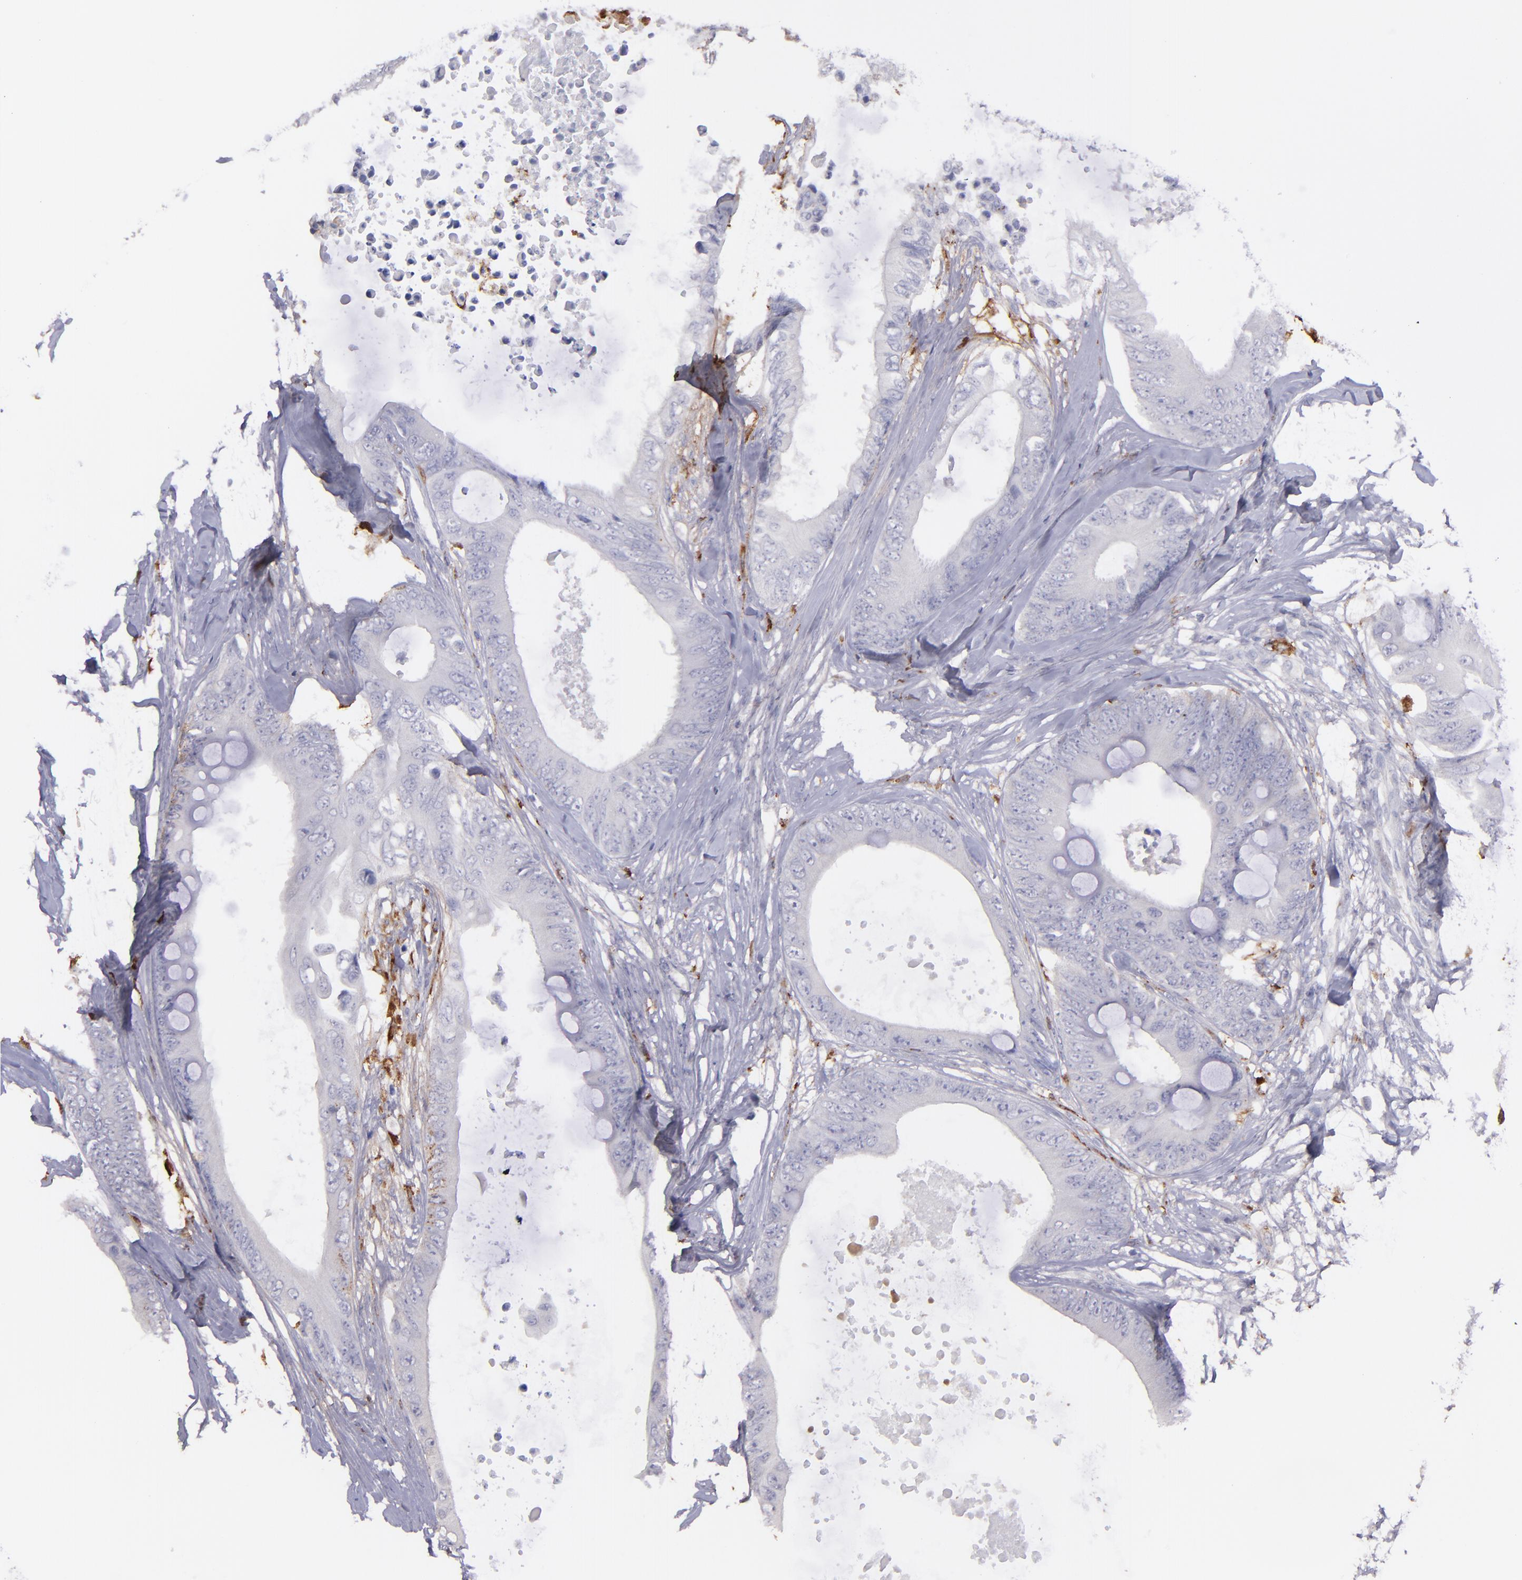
{"staining": {"intensity": "weak", "quantity": "<25%", "location": "cytoplasmic/membranous"}, "tissue": "colorectal cancer", "cell_type": "Tumor cells", "image_type": "cancer", "snomed": [{"axis": "morphology", "description": "Normal tissue, NOS"}, {"axis": "morphology", "description": "Adenocarcinoma, NOS"}, {"axis": "topography", "description": "Rectum"}, {"axis": "topography", "description": "Peripheral nerve tissue"}], "caption": "This image is of adenocarcinoma (colorectal) stained with immunohistochemistry (IHC) to label a protein in brown with the nuclei are counter-stained blue. There is no staining in tumor cells.", "gene": "C1QA", "patient": {"sex": "female", "age": 77}}